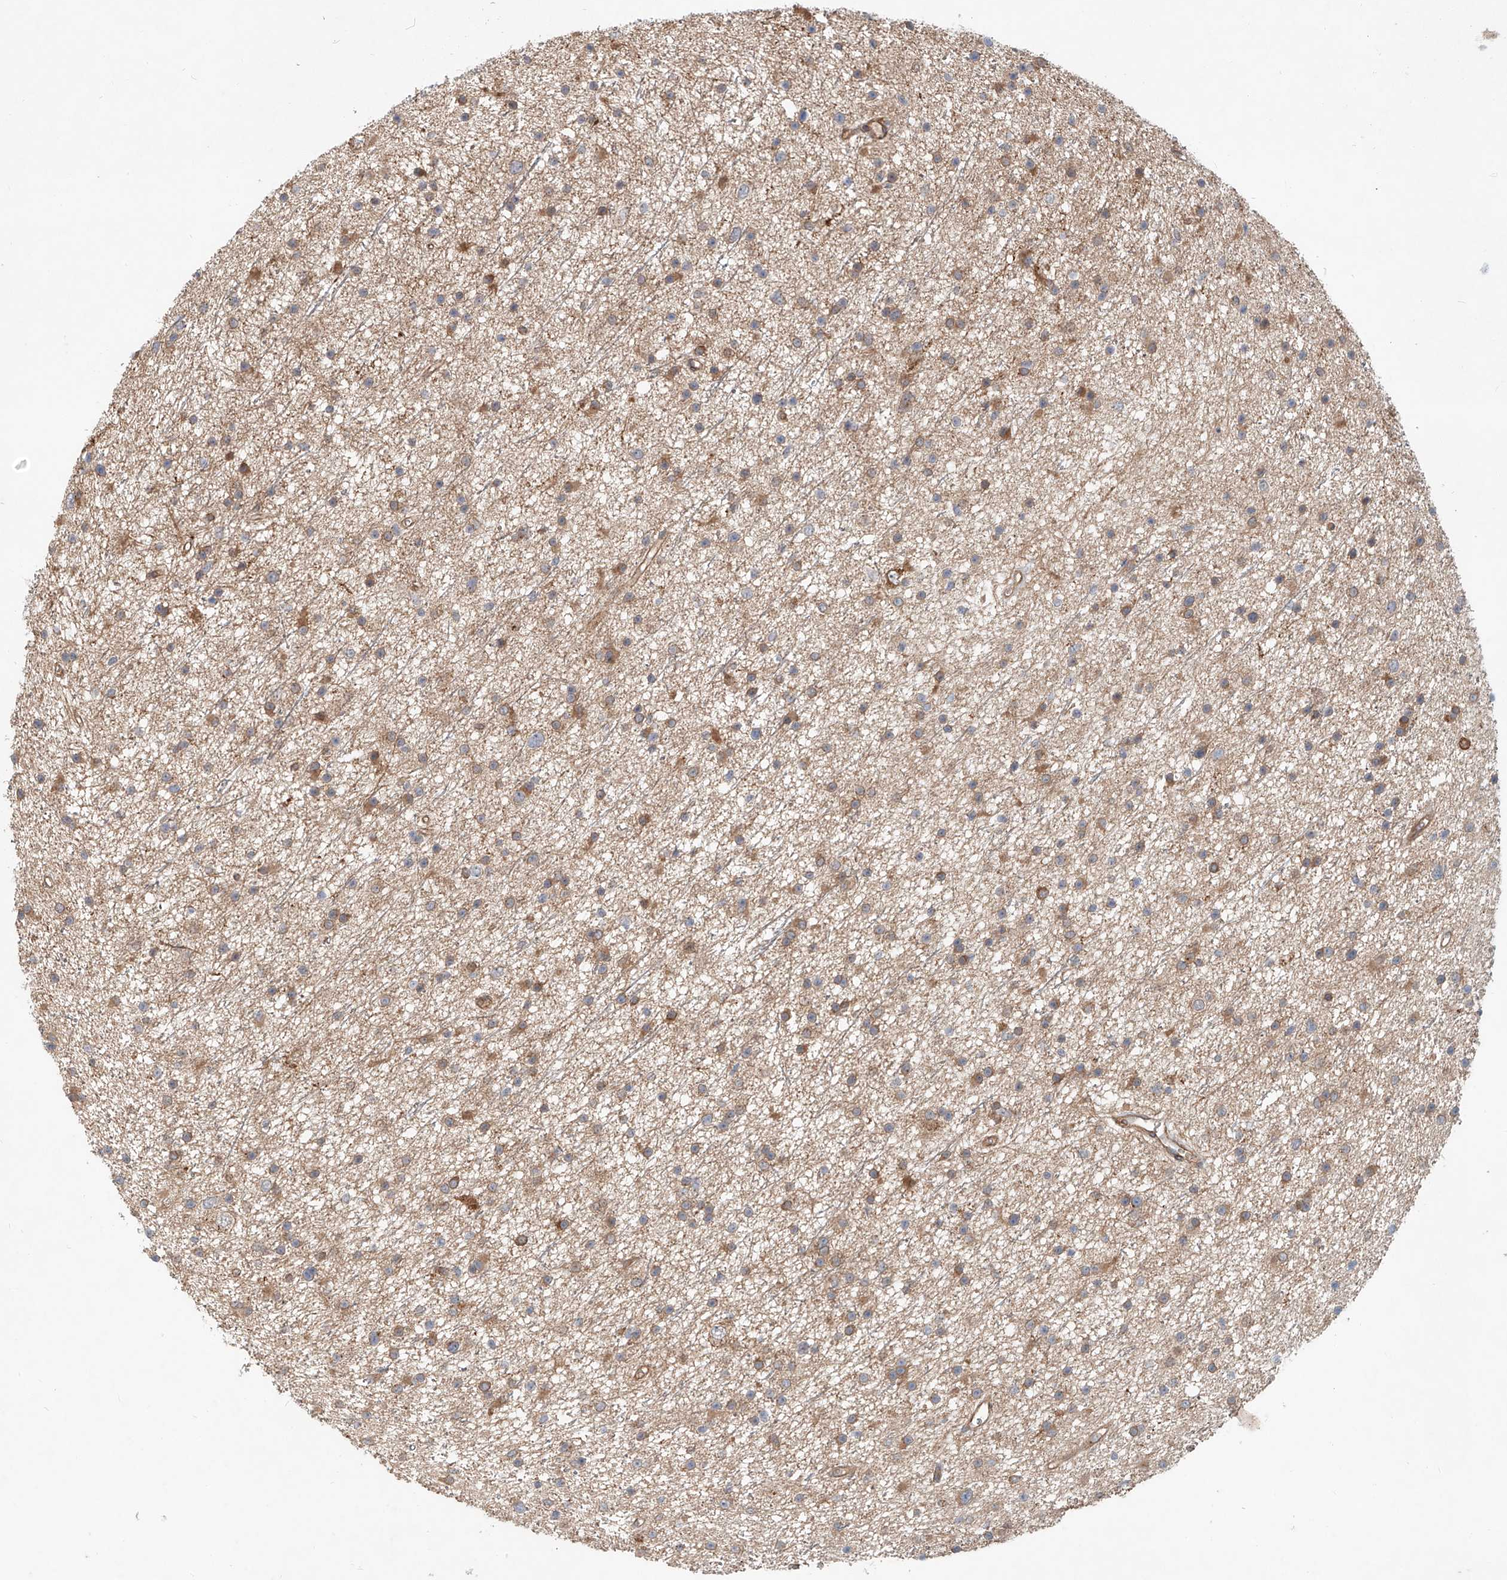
{"staining": {"intensity": "moderate", "quantity": "25%-75%", "location": "cytoplasmic/membranous"}, "tissue": "glioma", "cell_type": "Tumor cells", "image_type": "cancer", "snomed": [{"axis": "morphology", "description": "Glioma, malignant, Low grade"}, {"axis": "topography", "description": "Cerebral cortex"}], "caption": "Malignant low-grade glioma stained for a protein (brown) displays moderate cytoplasmic/membranous positive positivity in about 25%-75% of tumor cells.", "gene": "SASH1", "patient": {"sex": "female", "age": 39}}